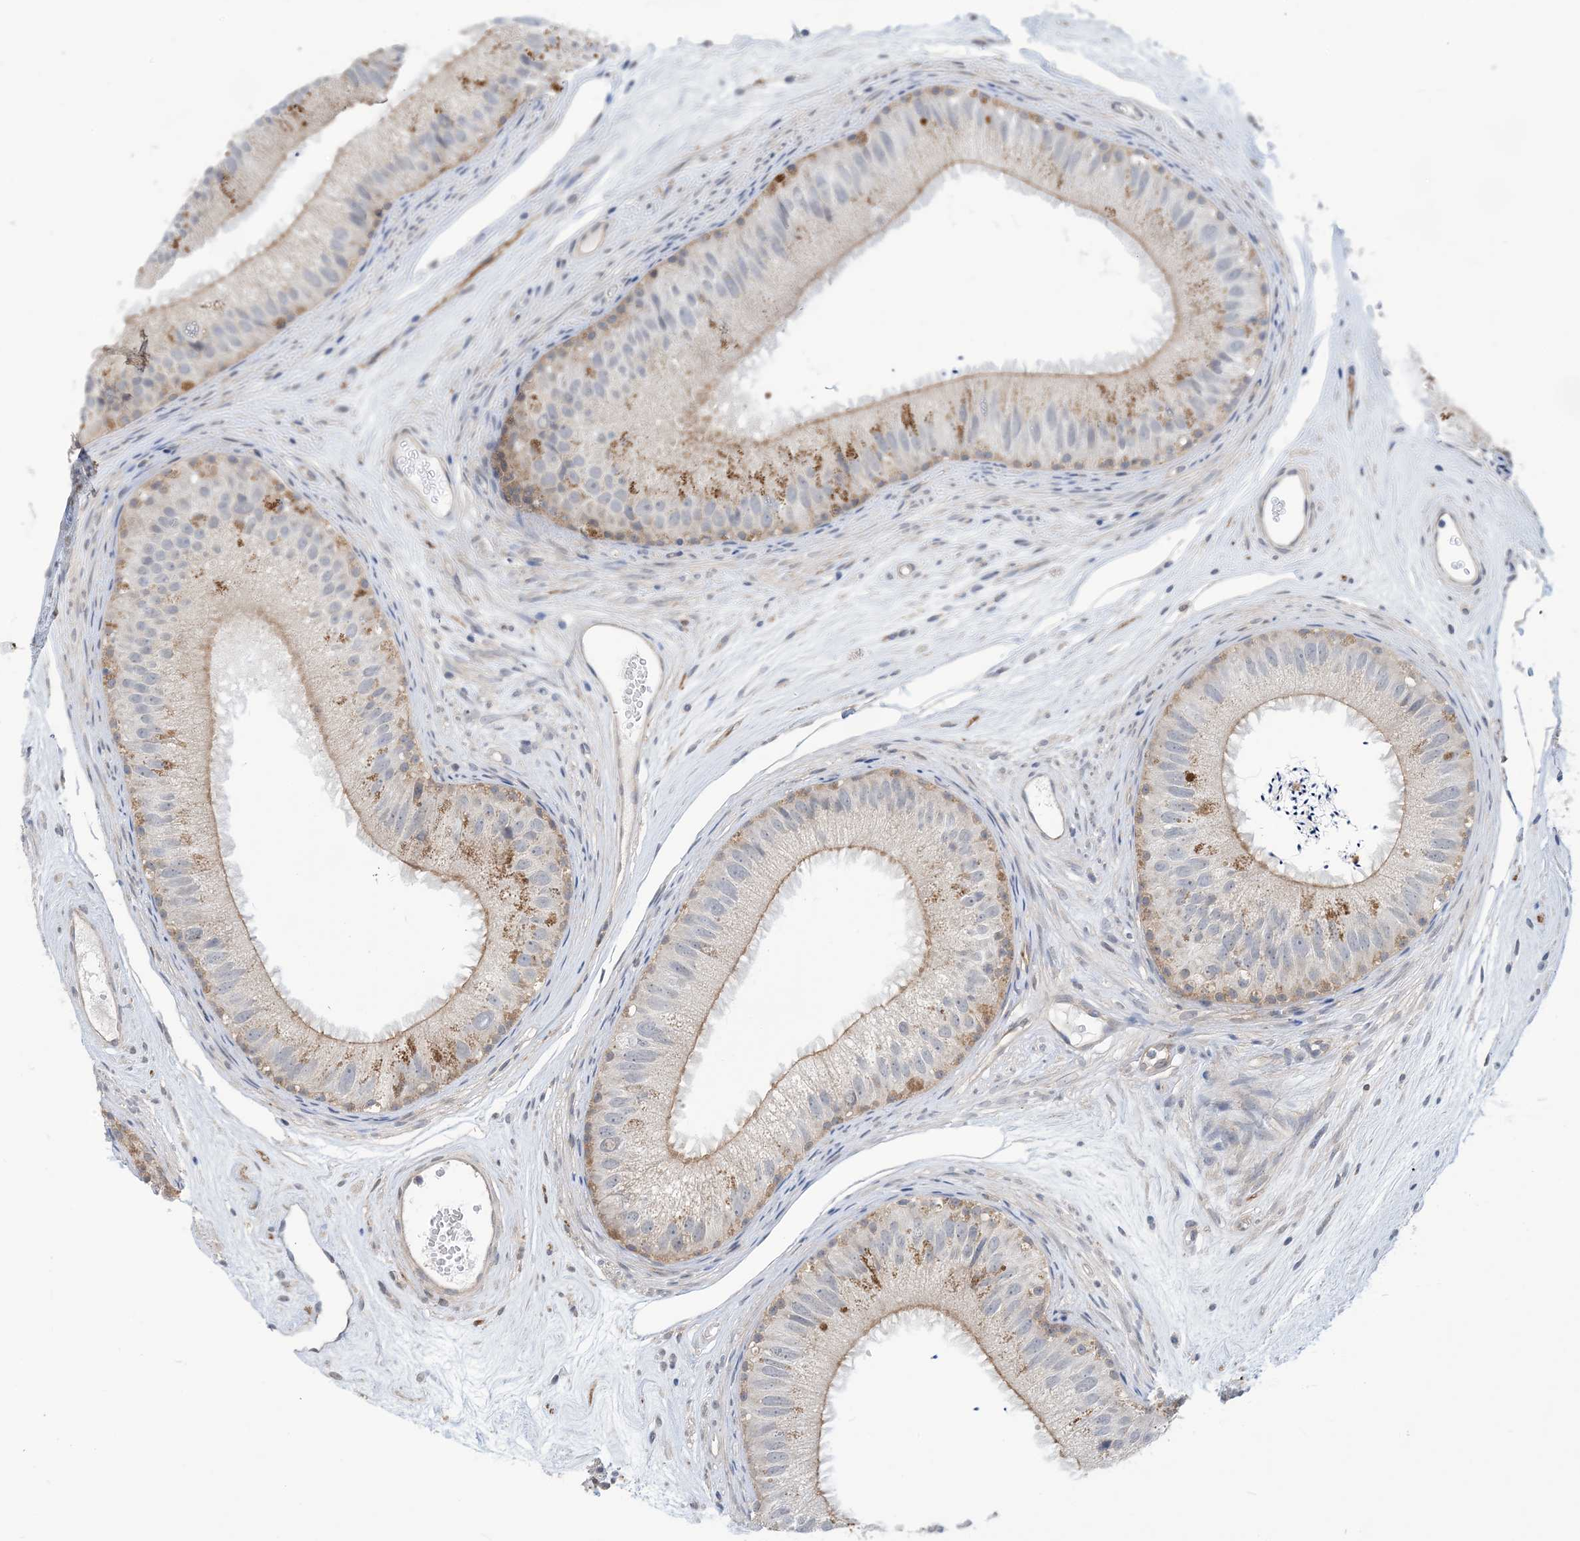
{"staining": {"intensity": "moderate", "quantity": "<25%", "location": "cytoplasmic/membranous"}, "tissue": "epididymis", "cell_type": "Glandular cells", "image_type": "normal", "snomed": [{"axis": "morphology", "description": "Normal tissue, NOS"}, {"axis": "topography", "description": "Epididymis"}], "caption": "Protein staining displays moderate cytoplasmic/membranous staining in approximately <25% of glandular cells in normal epididymis.", "gene": "EHBP1", "patient": {"sex": "male", "age": 77}}